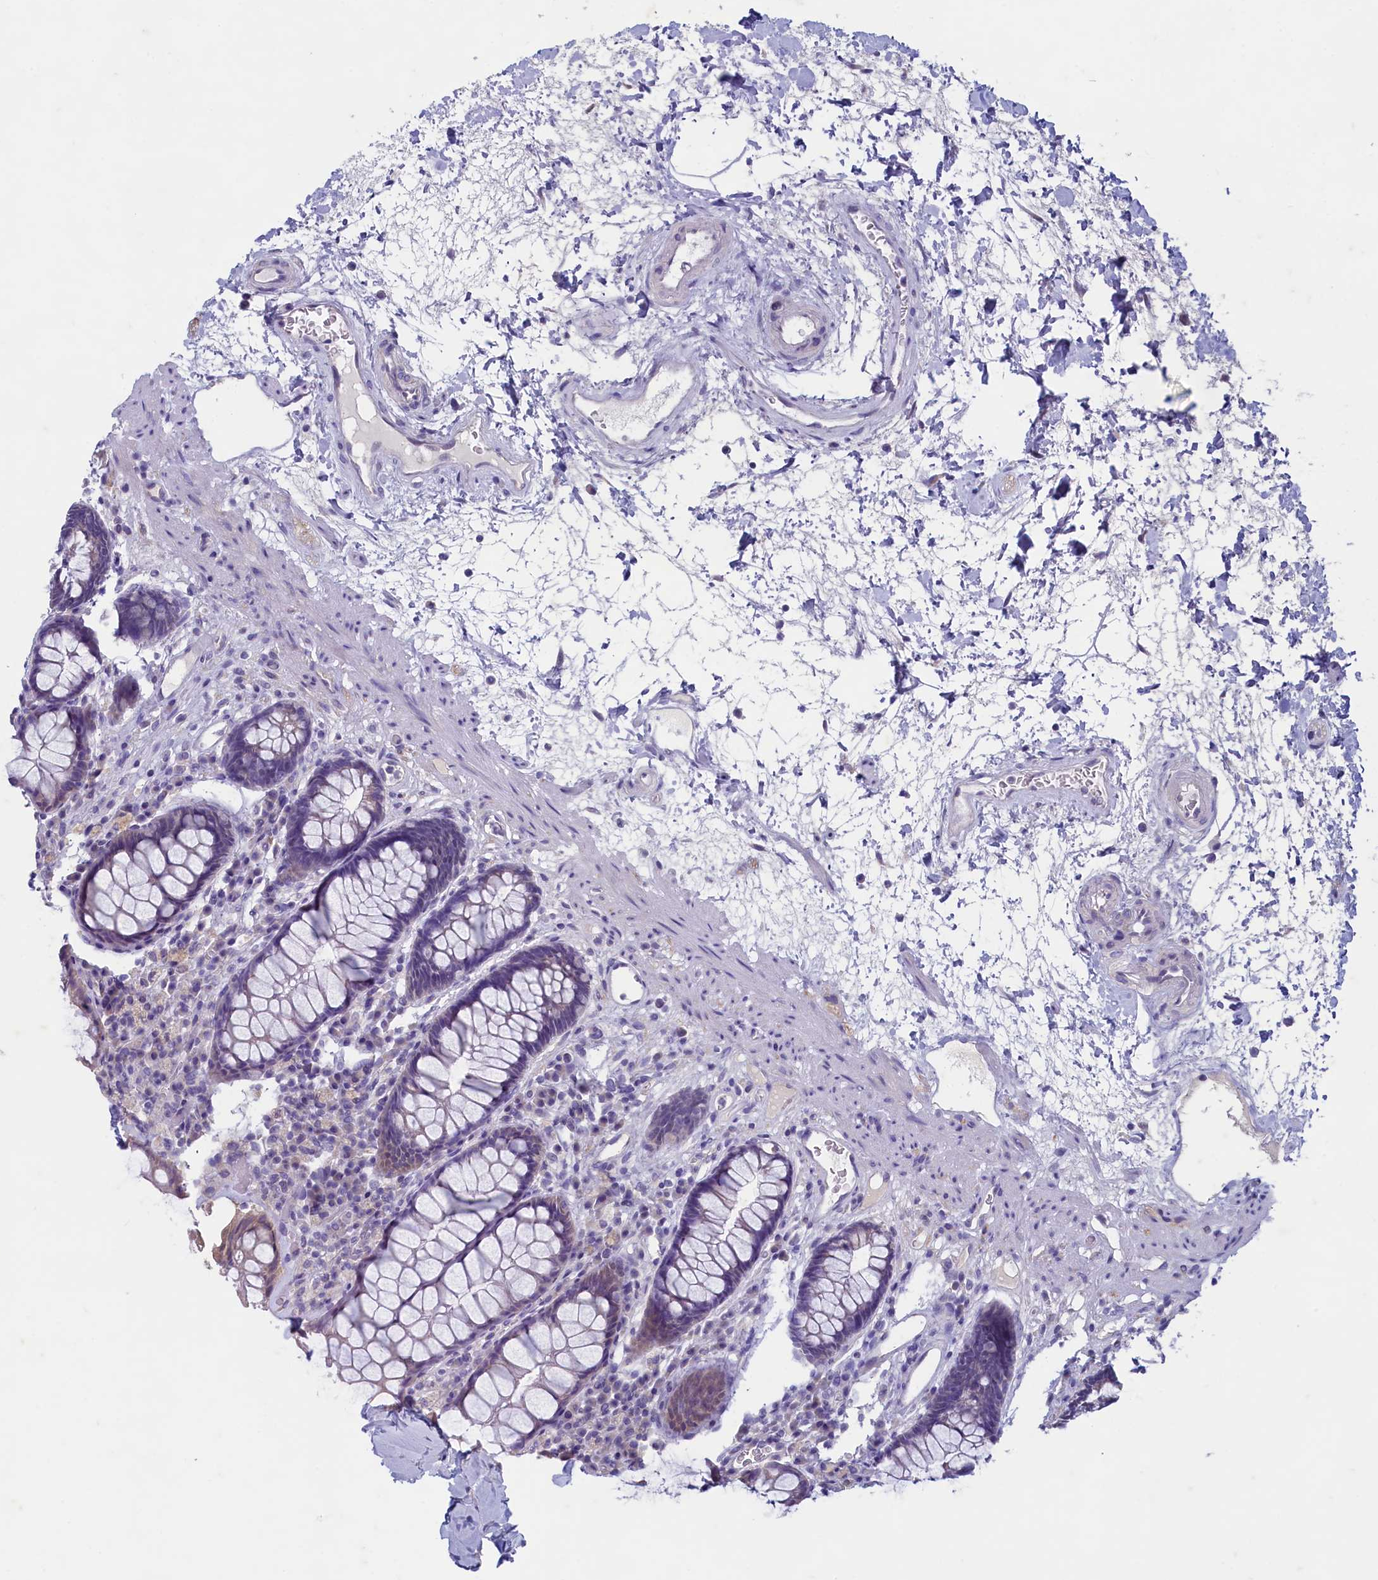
{"staining": {"intensity": "weak", "quantity": "25%-75%", "location": "cytoplasmic/membranous"}, "tissue": "rectum", "cell_type": "Glandular cells", "image_type": "normal", "snomed": [{"axis": "morphology", "description": "Normal tissue, NOS"}, {"axis": "topography", "description": "Rectum"}], "caption": "Immunohistochemistry (IHC) histopathology image of benign rectum: human rectum stained using immunohistochemistry reveals low levels of weak protein expression localized specifically in the cytoplasmic/membranous of glandular cells, appearing as a cytoplasmic/membranous brown color.", "gene": "MAP1LC3A", "patient": {"sex": "male", "age": 64}}